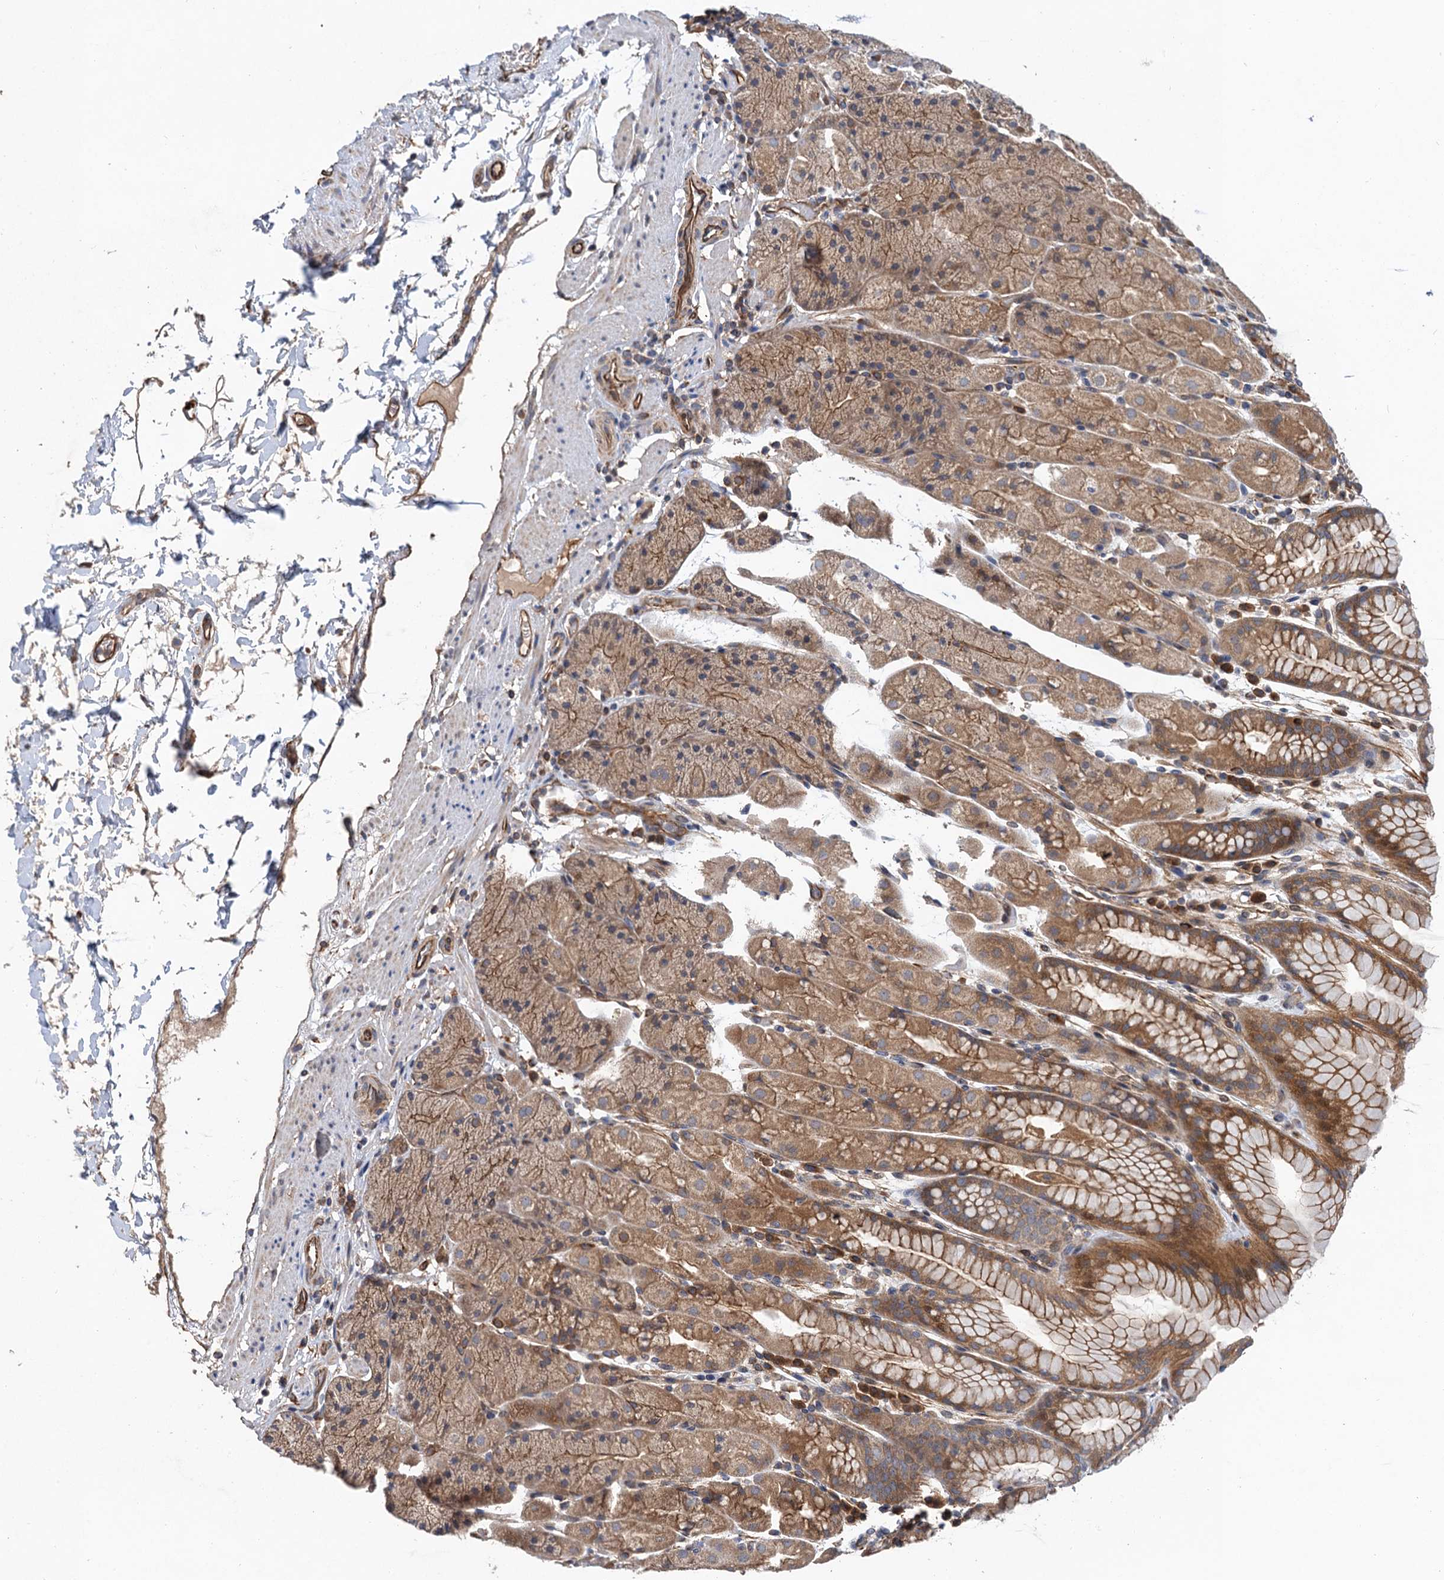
{"staining": {"intensity": "moderate", "quantity": ">75%", "location": "cytoplasmic/membranous"}, "tissue": "stomach", "cell_type": "Glandular cells", "image_type": "normal", "snomed": [{"axis": "morphology", "description": "Normal tissue, NOS"}, {"axis": "topography", "description": "Stomach, upper"}, {"axis": "topography", "description": "Stomach, lower"}], "caption": "Immunohistochemical staining of benign stomach reveals moderate cytoplasmic/membranous protein expression in approximately >75% of glandular cells. The staining was performed using DAB to visualize the protein expression in brown, while the nuclei were stained in blue with hematoxylin (Magnification: 20x).", "gene": "PJA2", "patient": {"sex": "male", "age": 67}}